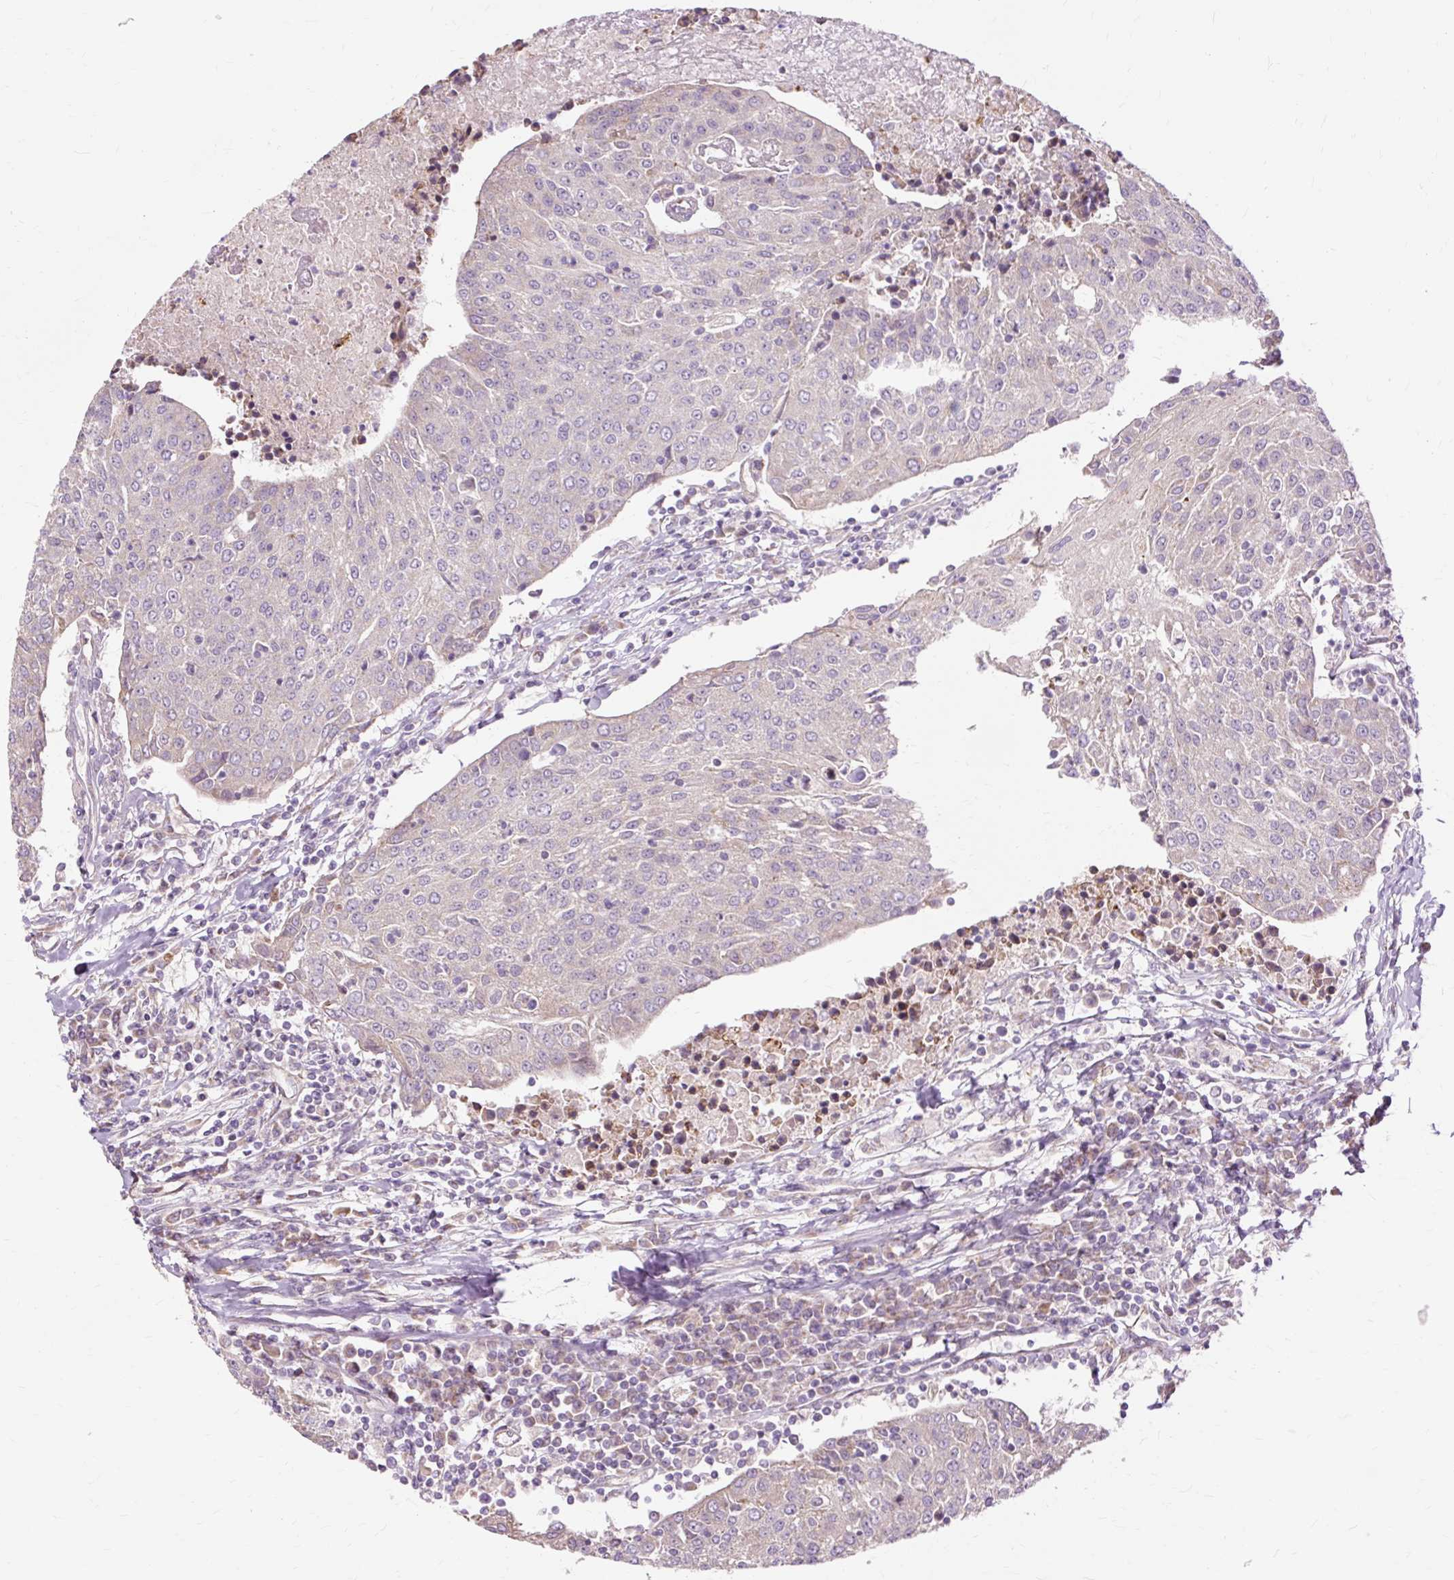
{"staining": {"intensity": "negative", "quantity": "none", "location": "none"}, "tissue": "urothelial cancer", "cell_type": "Tumor cells", "image_type": "cancer", "snomed": [{"axis": "morphology", "description": "Urothelial carcinoma, High grade"}, {"axis": "topography", "description": "Urinary bladder"}], "caption": "This is a histopathology image of immunohistochemistry staining of high-grade urothelial carcinoma, which shows no positivity in tumor cells.", "gene": "PDZD2", "patient": {"sex": "female", "age": 85}}